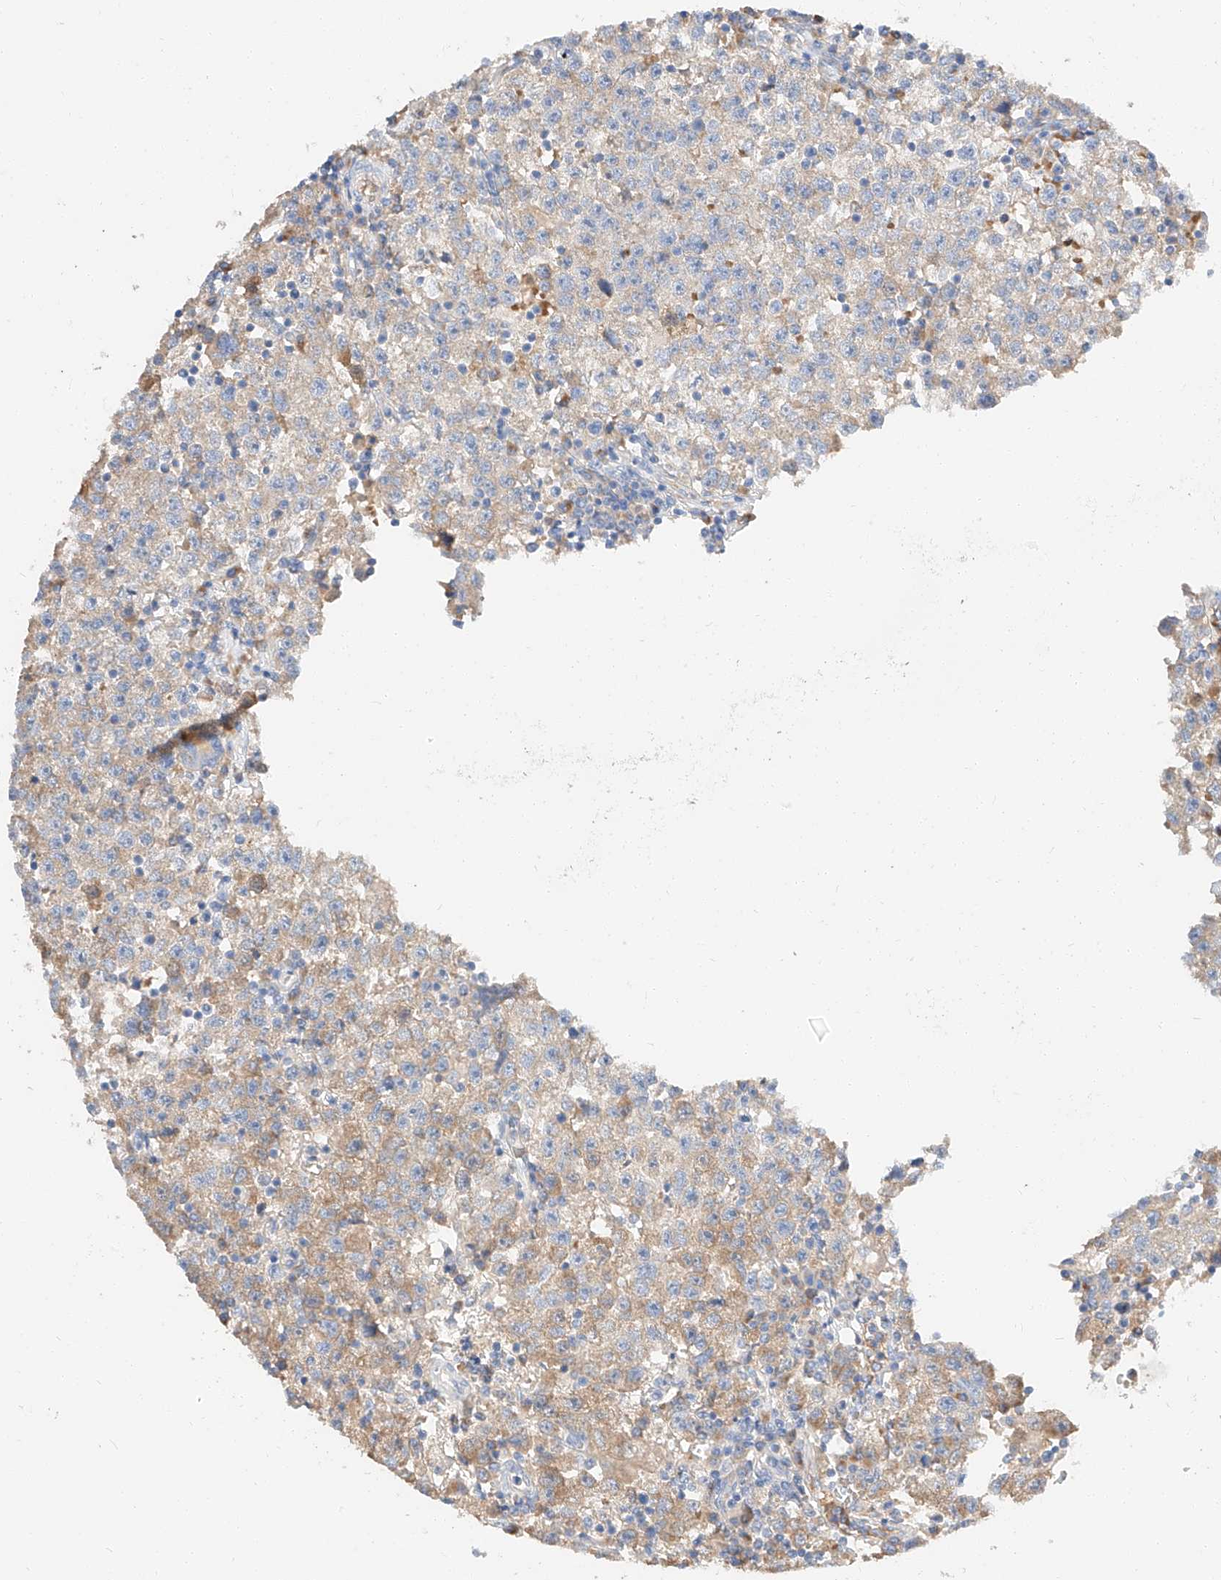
{"staining": {"intensity": "moderate", "quantity": "25%-75%", "location": "cytoplasmic/membranous"}, "tissue": "testis cancer", "cell_type": "Tumor cells", "image_type": "cancer", "snomed": [{"axis": "morphology", "description": "Seminoma, NOS"}, {"axis": "topography", "description": "Testis"}], "caption": "This image reveals immunohistochemistry (IHC) staining of testis cancer, with medium moderate cytoplasmic/membranous positivity in about 25%-75% of tumor cells.", "gene": "MAP7", "patient": {"sex": "male", "age": 22}}